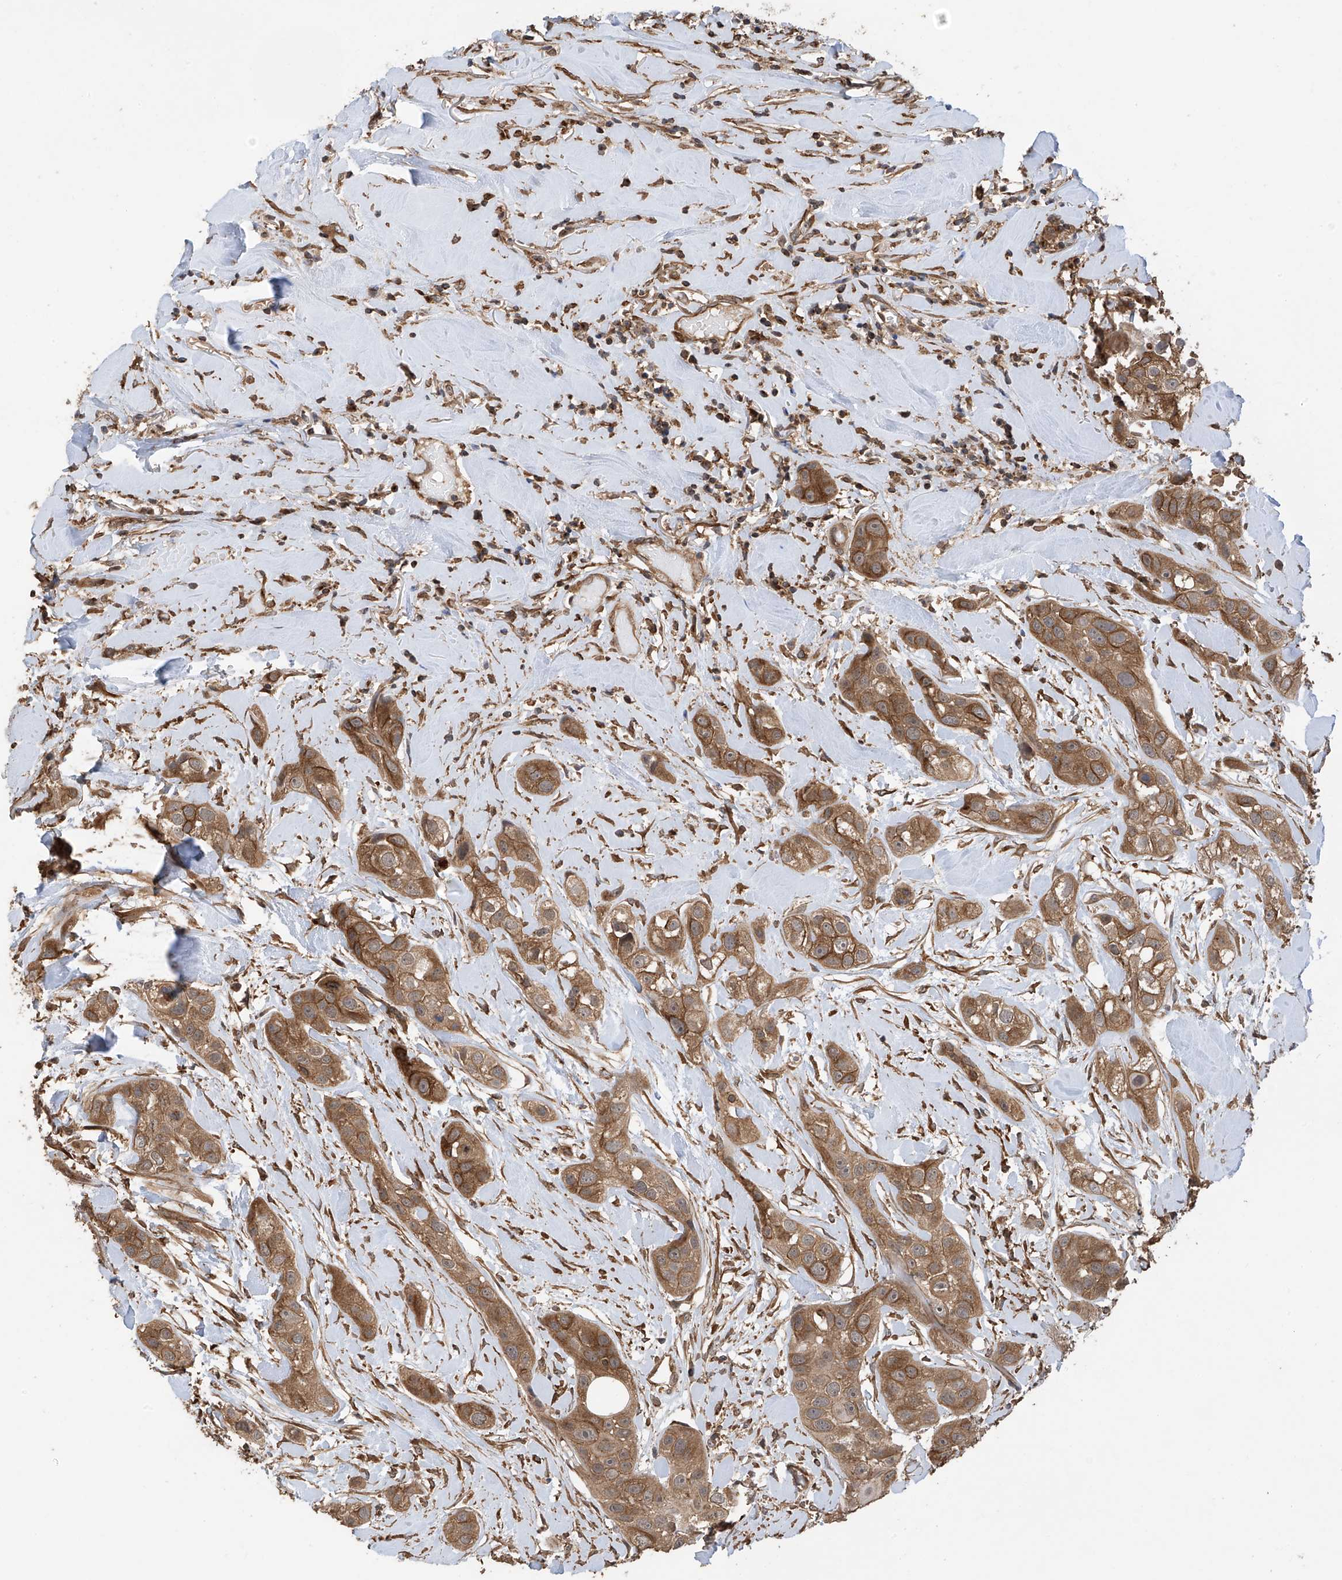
{"staining": {"intensity": "moderate", "quantity": ">75%", "location": "cytoplasmic/membranous"}, "tissue": "head and neck cancer", "cell_type": "Tumor cells", "image_type": "cancer", "snomed": [{"axis": "morphology", "description": "Normal tissue, NOS"}, {"axis": "morphology", "description": "Squamous cell carcinoma, NOS"}, {"axis": "topography", "description": "Skeletal muscle"}, {"axis": "topography", "description": "Head-Neck"}], "caption": "Immunohistochemical staining of squamous cell carcinoma (head and neck) displays medium levels of moderate cytoplasmic/membranous staining in about >75% of tumor cells. (Stains: DAB in brown, nuclei in blue, Microscopy: brightfield microscopy at high magnification).", "gene": "RPAIN", "patient": {"sex": "male", "age": 51}}